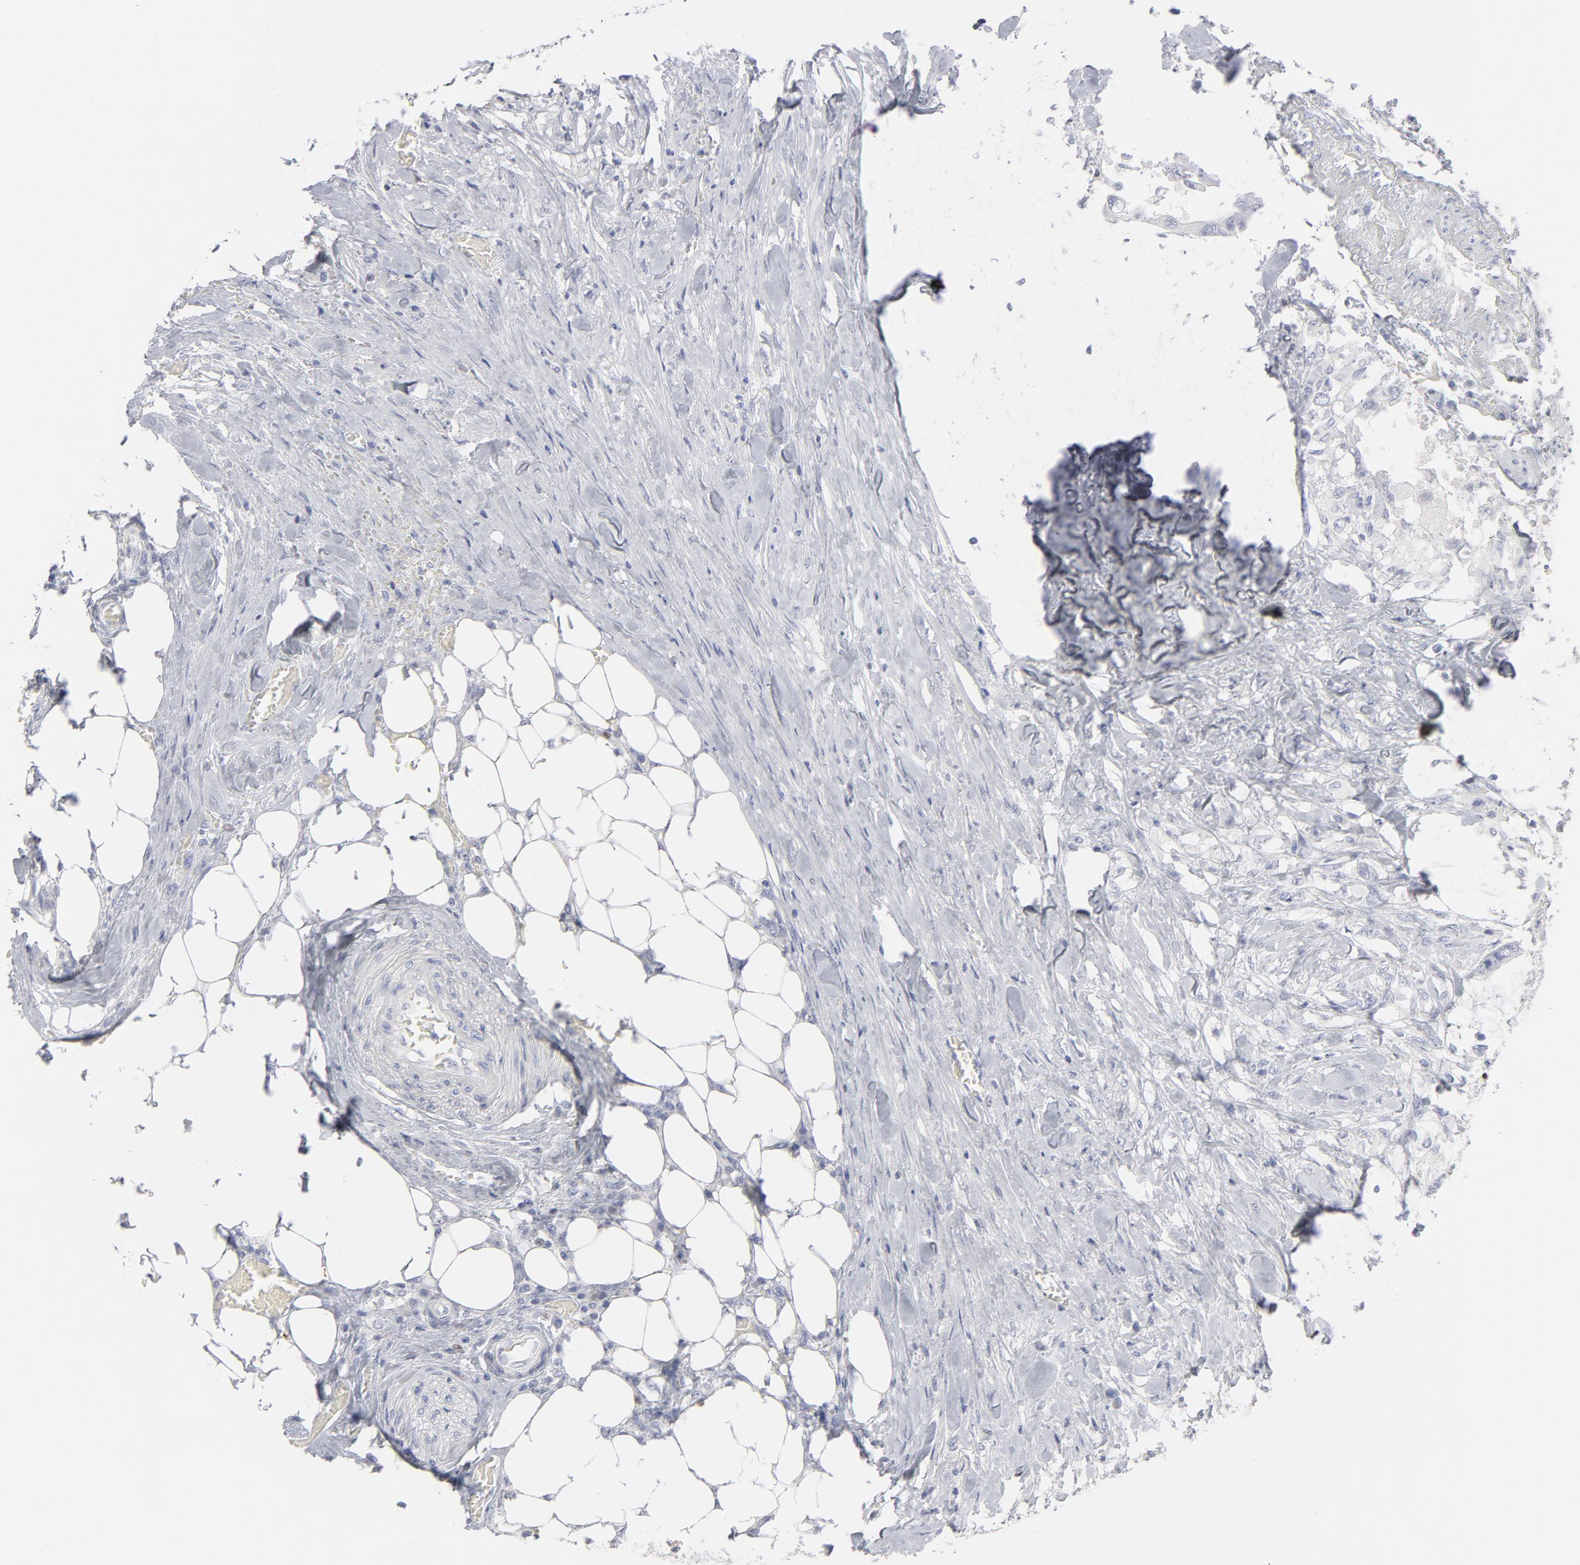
{"staining": {"intensity": "negative", "quantity": "none", "location": "none"}, "tissue": "colorectal cancer", "cell_type": "Tumor cells", "image_type": "cancer", "snomed": [{"axis": "morphology", "description": "Normal tissue, NOS"}, {"axis": "morphology", "description": "Adenocarcinoma, NOS"}, {"axis": "topography", "description": "Rectum"}, {"axis": "topography", "description": "Peripheral nerve tissue"}], "caption": "The image exhibits no staining of tumor cells in colorectal cancer.", "gene": "MCM7", "patient": {"sex": "female", "age": 77}}